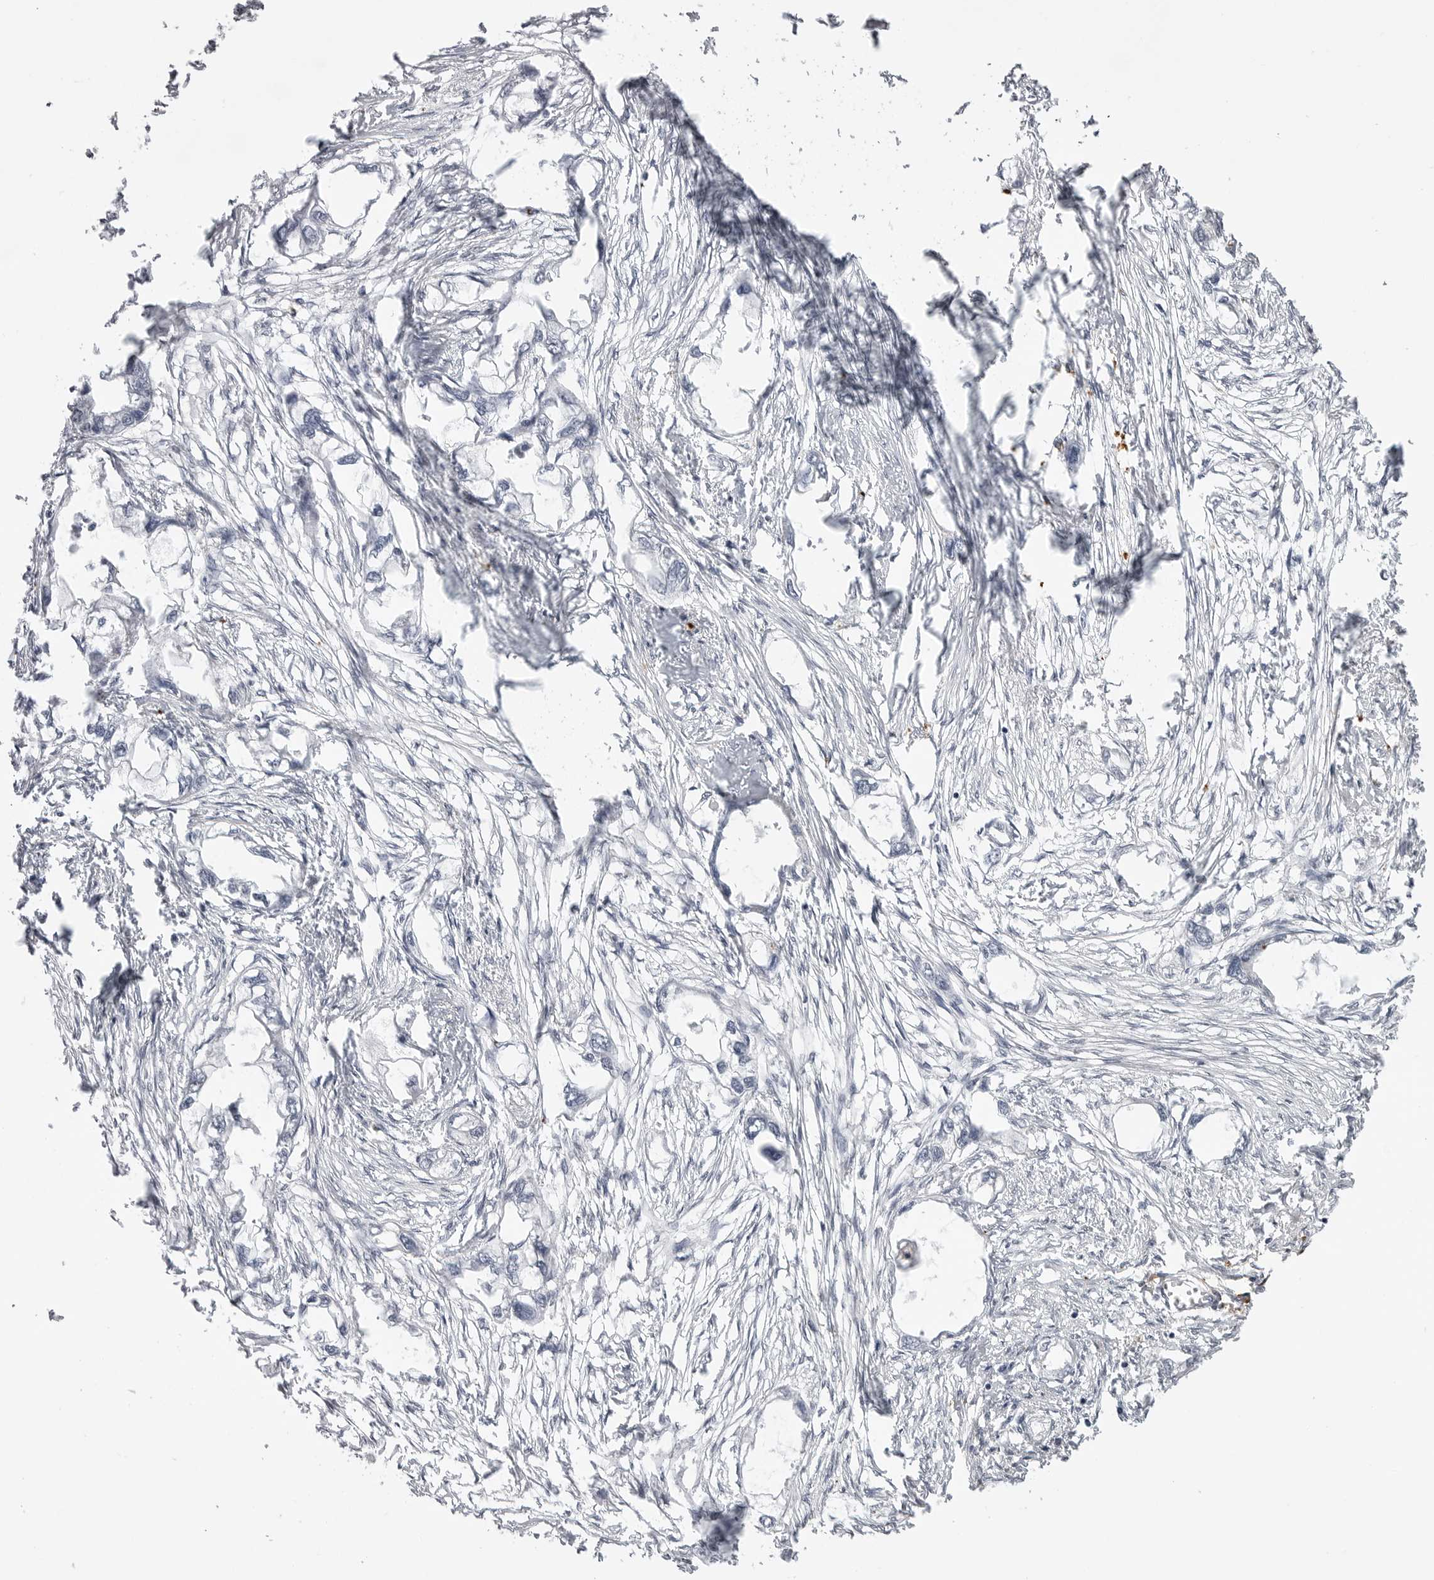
{"staining": {"intensity": "negative", "quantity": "none", "location": "none"}, "tissue": "endometrial cancer", "cell_type": "Tumor cells", "image_type": "cancer", "snomed": [{"axis": "morphology", "description": "Adenocarcinoma, NOS"}, {"axis": "morphology", "description": "Adenocarcinoma, metastatic, NOS"}, {"axis": "topography", "description": "Adipose tissue"}, {"axis": "topography", "description": "Endometrium"}], "caption": "A micrograph of human endometrial cancer is negative for staining in tumor cells.", "gene": "RRM1", "patient": {"sex": "female", "age": 67}}